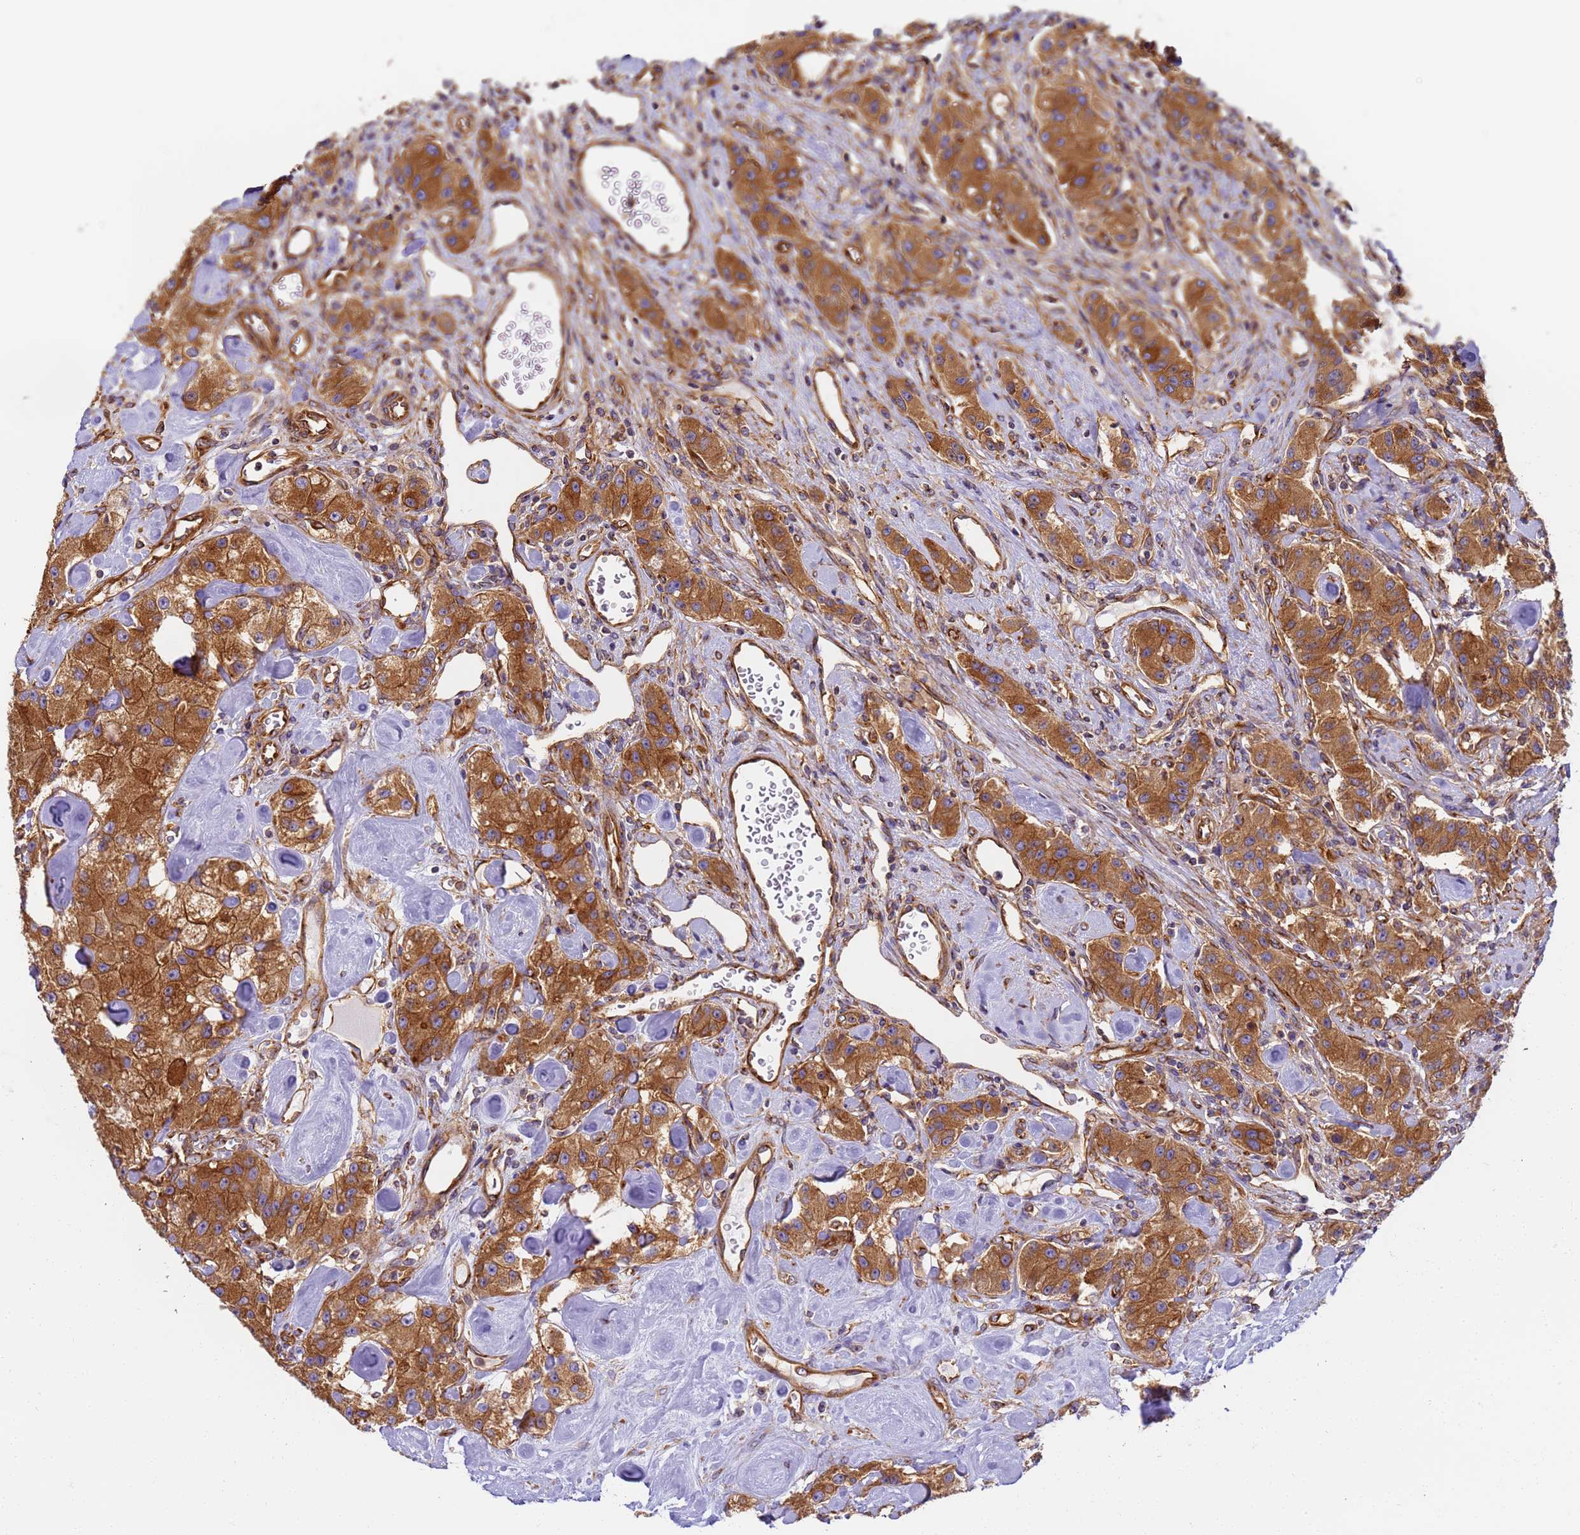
{"staining": {"intensity": "strong", "quantity": ">75%", "location": "cytoplasmic/membranous"}, "tissue": "carcinoid", "cell_type": "Tumor cells", "image_type": "cancer", "snomed": [{"axis": "morphology", "description": "Carcinoid, malignant, NOS"}, {"axis": "topography", "description": "Pancreas"}], "caption": "Tumor cells display high levels of strong cytoplasmic/membranous staining in approximately >75% of cells in human carcinoid (malignant). The protein is stained brown, and the nuclei are stained in blue (DAB IHC with brightfield microscopy, high magnification).", "gene": "DYNC1I2", "patient": {"sex": "male", "age": 41}}